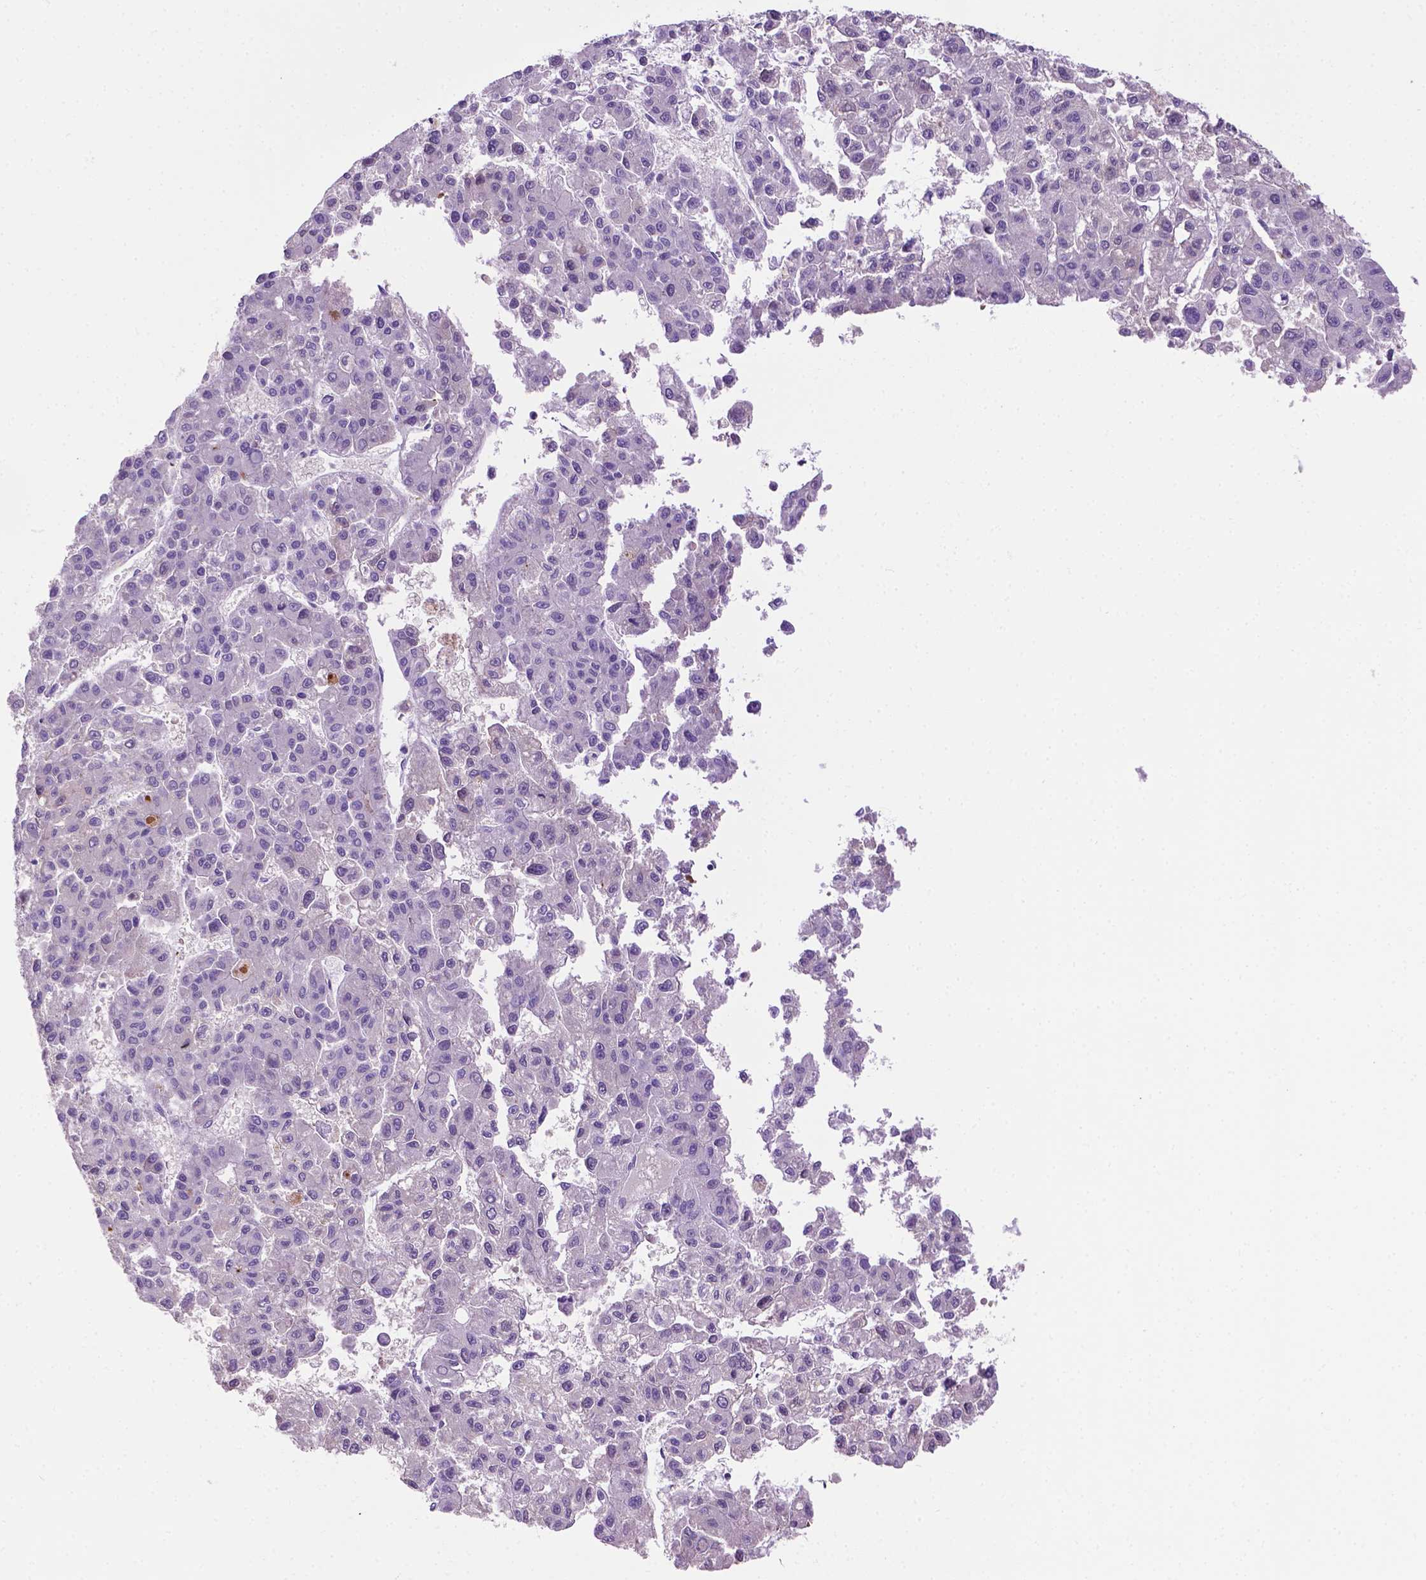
{"staining": {"intensity": "negative", "quantity": "none", "location": "none"}, "tissue": "liver cancer", "cell_type": "Tumor cells", "image_type": "cancer", "snomed": [{"axis": "morphology", "description": "Carcinoma, Hepatocellular, NOS"}, {"axis": "topography", "description": "Liver"}], "caption": "Tumor cells show no significant expression in liver hepatocellular carcinoma.", "gene": "MMP27", "patient": {"sex": "male", "age": 70}}